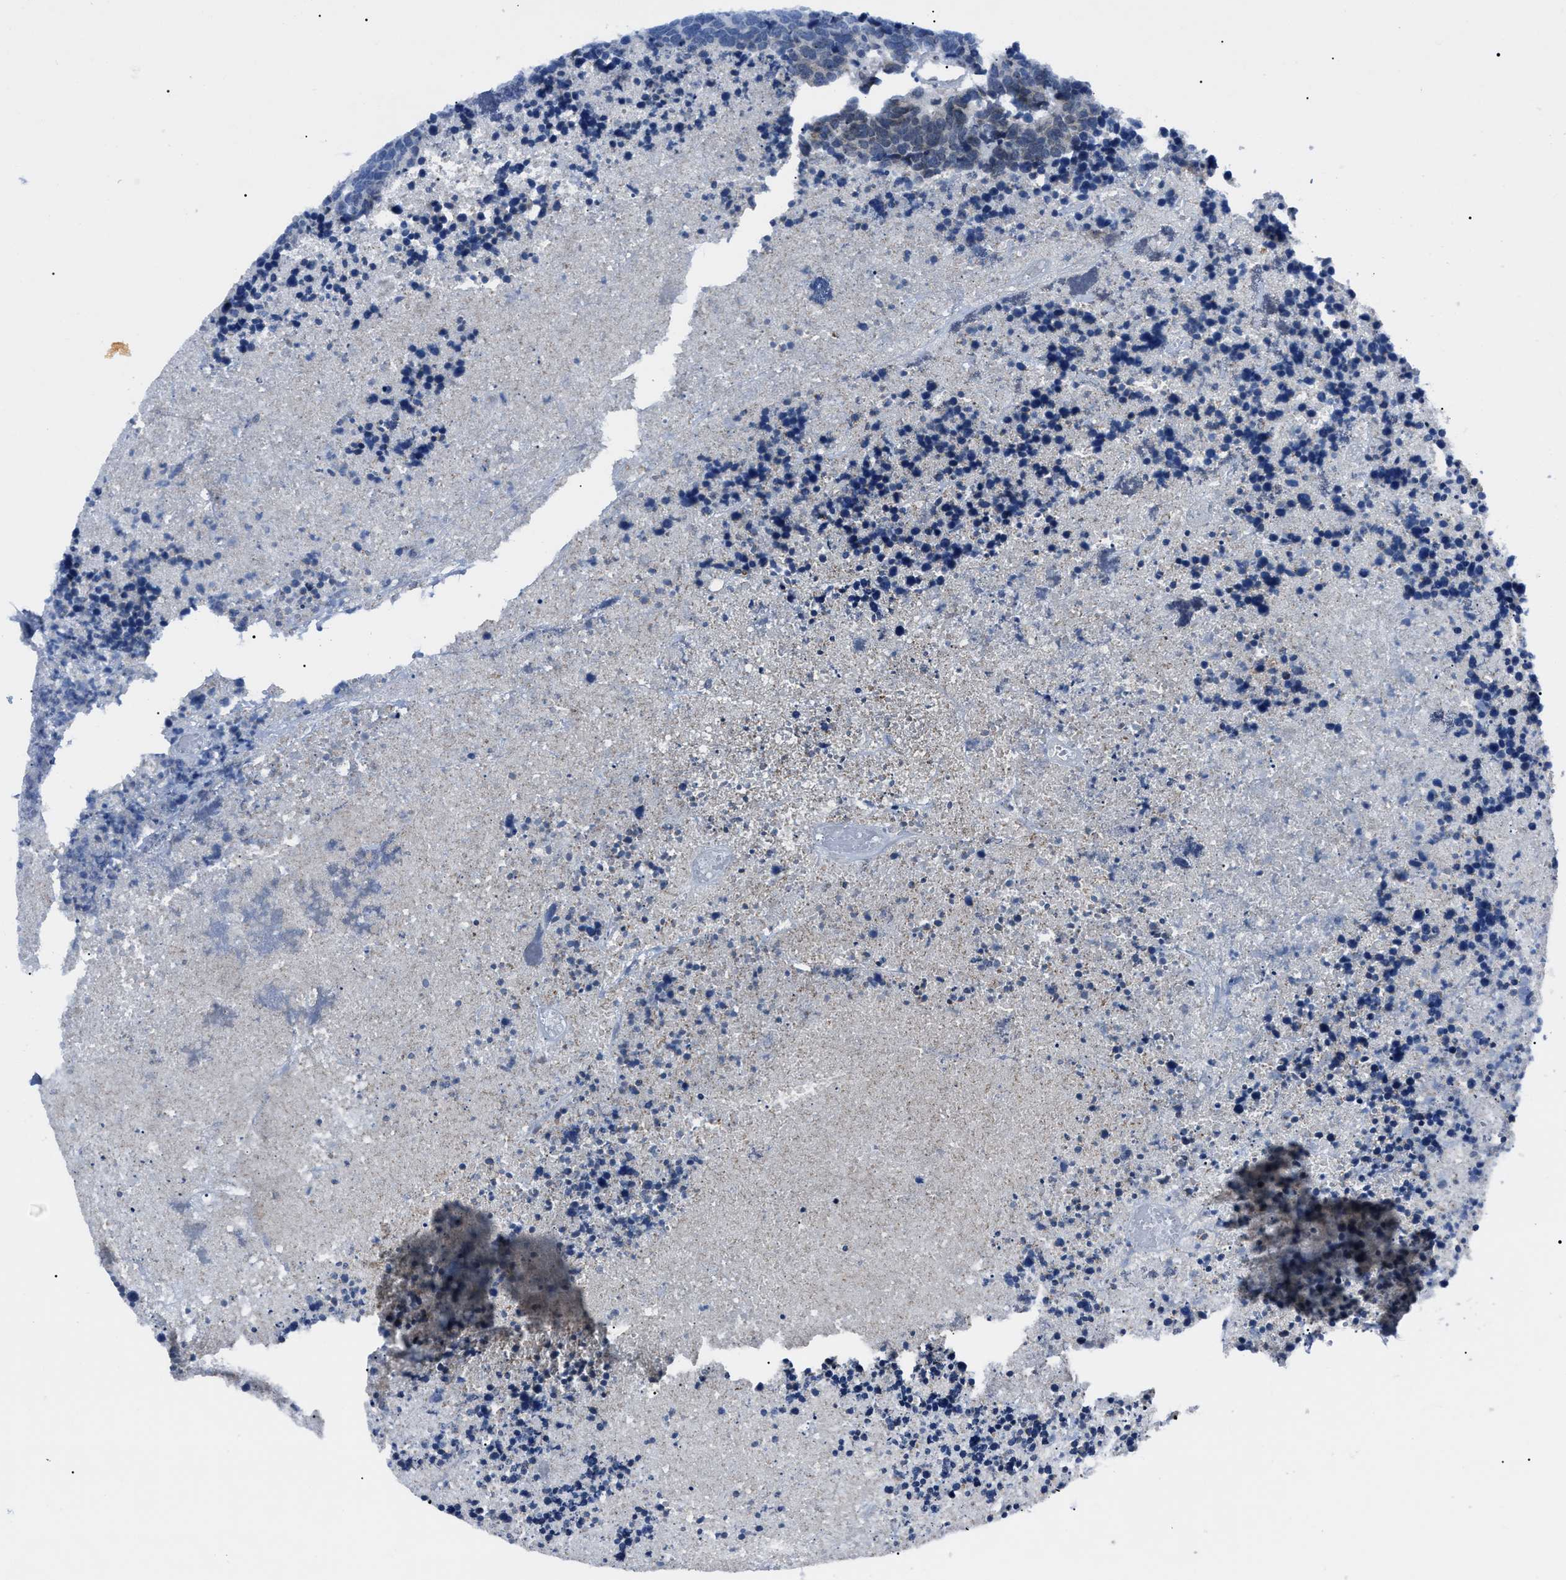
{"staining": {"intensity": "weak", "quantity": ">75%", "location": "cytoplasmic/membranous"}, "tissue": "carcinoid", "cell_type": "Tumor cells", "image_type": "cancer", "snomed": [{"axis": "morphology", "description": "Carcinoma, NOS"}, {"axis": "morphology", "description": "Carcinoid, malignant, NOS"}, {"axis": "topography", "description": "Urinary bladder"}], "caption": "IHC staining of carcinoma, which exhibits low levels of weak cytoplasmic/membranous expression in approximately >75% of tumor cells indicating weak cytoplasmic/membranous protein positivity. The staining was performed using DAB (brown) for protein detection and nuclei were counterstained in hematoxylin (blue).", "gene": "LRRC14", "patient": {"sex": "male", "age": 57}}